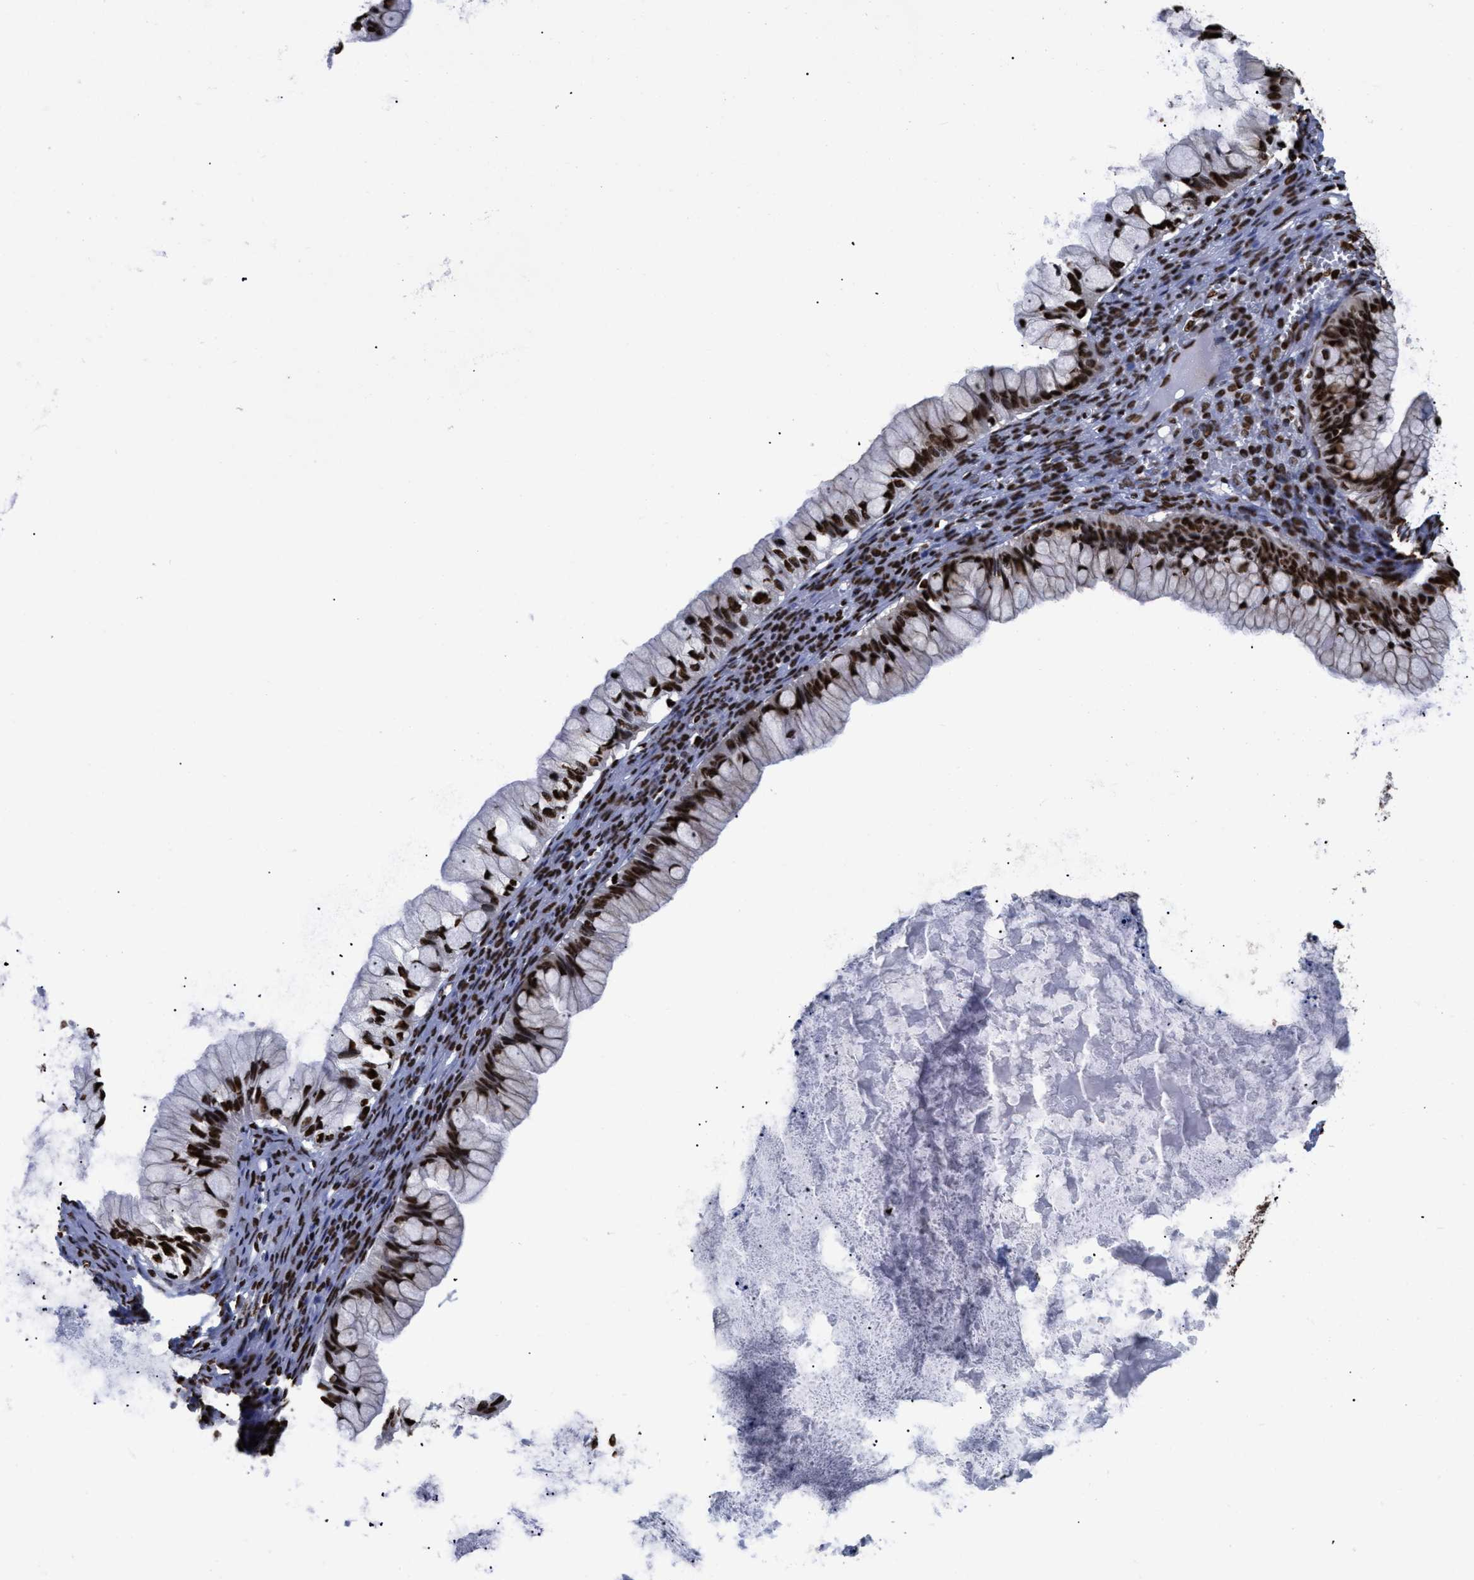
{"staining": {"intensity": "strong", "quantity": ">75%", "location": "nuclear"}, "tissue": "ovarian cancer", "cell_type": "Tumor cells", "image_type": "cancer", "snomed": [{"axis": "morphology", "description": "Cystadenocarcinoma, mucinous, NOS"}, {"axis": "topography", "description": "Ovary"}], "caption": "An image showing strong nuclear expression in approximately >75% of tumor cells in ovarian mucinous cystadenocarcinoma, as visualized by brown immunohistochemical staining.", "gene": "CALHM3", "patient": {"sex": "female", "age": 57}}